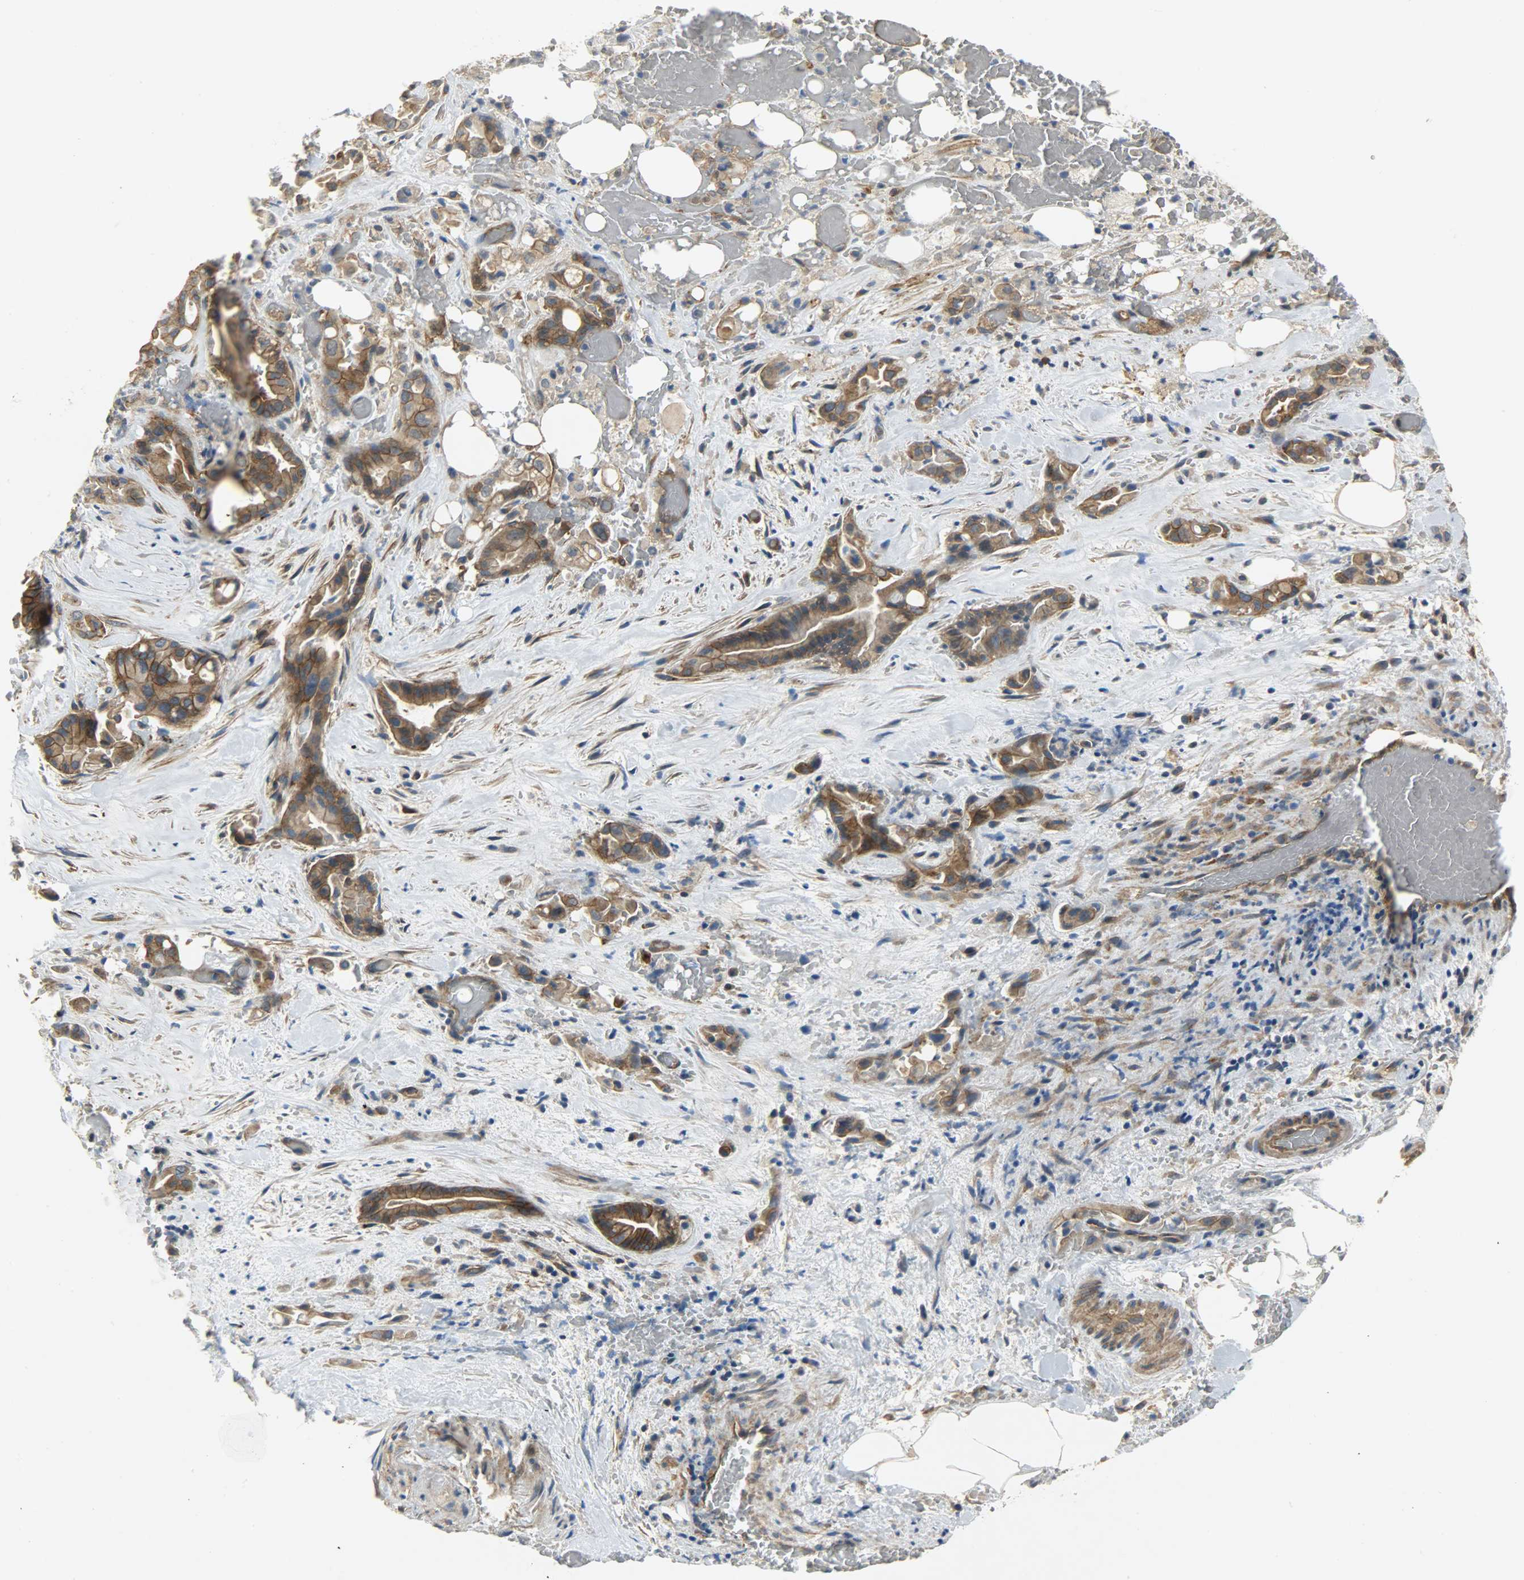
{"staining": {"intensity": "moderate", "quantity": ">75%", "location": "cytoplasmic/membranous"}, "tissue": "liver cancer", "cell_type": "Tumor cells", "image_type": "cancer", "snomed": [{"axis": "morphology", "description": "Cholangiocarcinoma"}, {"axis": "topography", "description": "Liver"}], "caption": "DAB (3,3'-diaminobenzidine) immunohistochemical staining of liver cancer displays moderate cytoplasmic/membranous protein expression in approximately >75% of tumor cells.", "gene": "KIAA1217", "patient": {"sex": "female", "age": 68}}